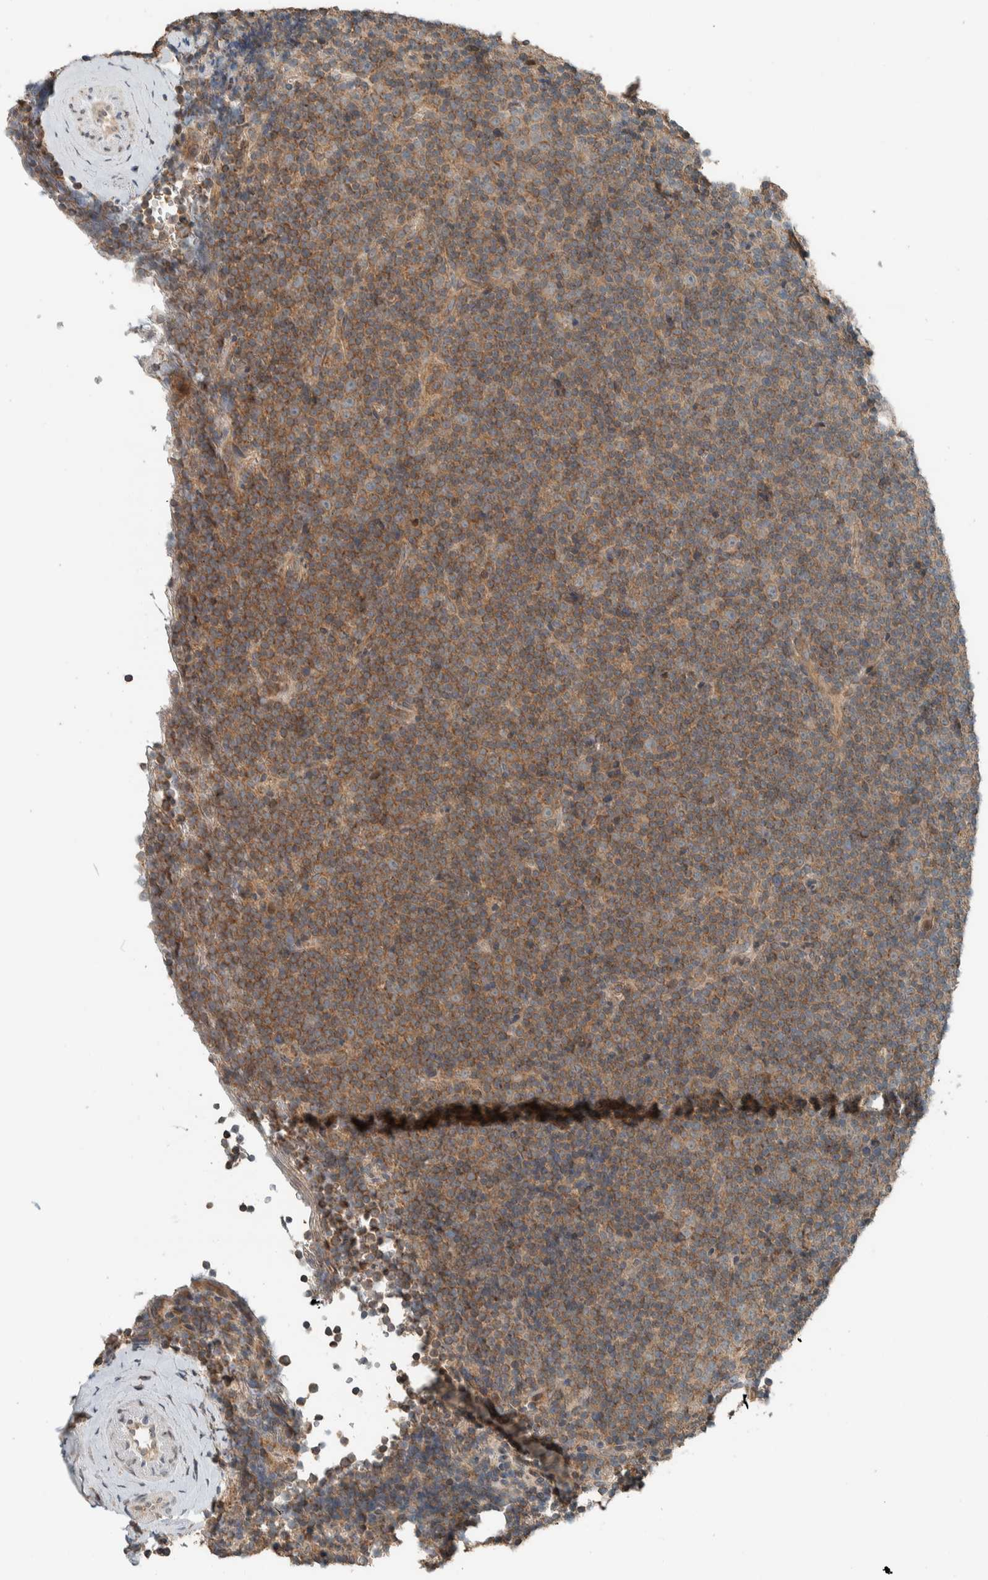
{"staining": {"intensity": "weak", "quantity": ">75%", "location": "cytoplasmic/membranous"}, "tissue": "lymphoma", "cell_type": "Tumor cells", "image_type": "cancer", "snomed": [{"axis": "morphology", "description": "Malignant lymphoma, non-Hodgkin's type, Low grade"}, {"axis": "topography", "description": "Lymph node"}], "caption": "Weak cytoplasmic/membranous protein staining is appreciated in approximately >75% of tumor cells in lymphoma.", "gene": "NBR1", "patient": {"sex": "female", "age": 67}}